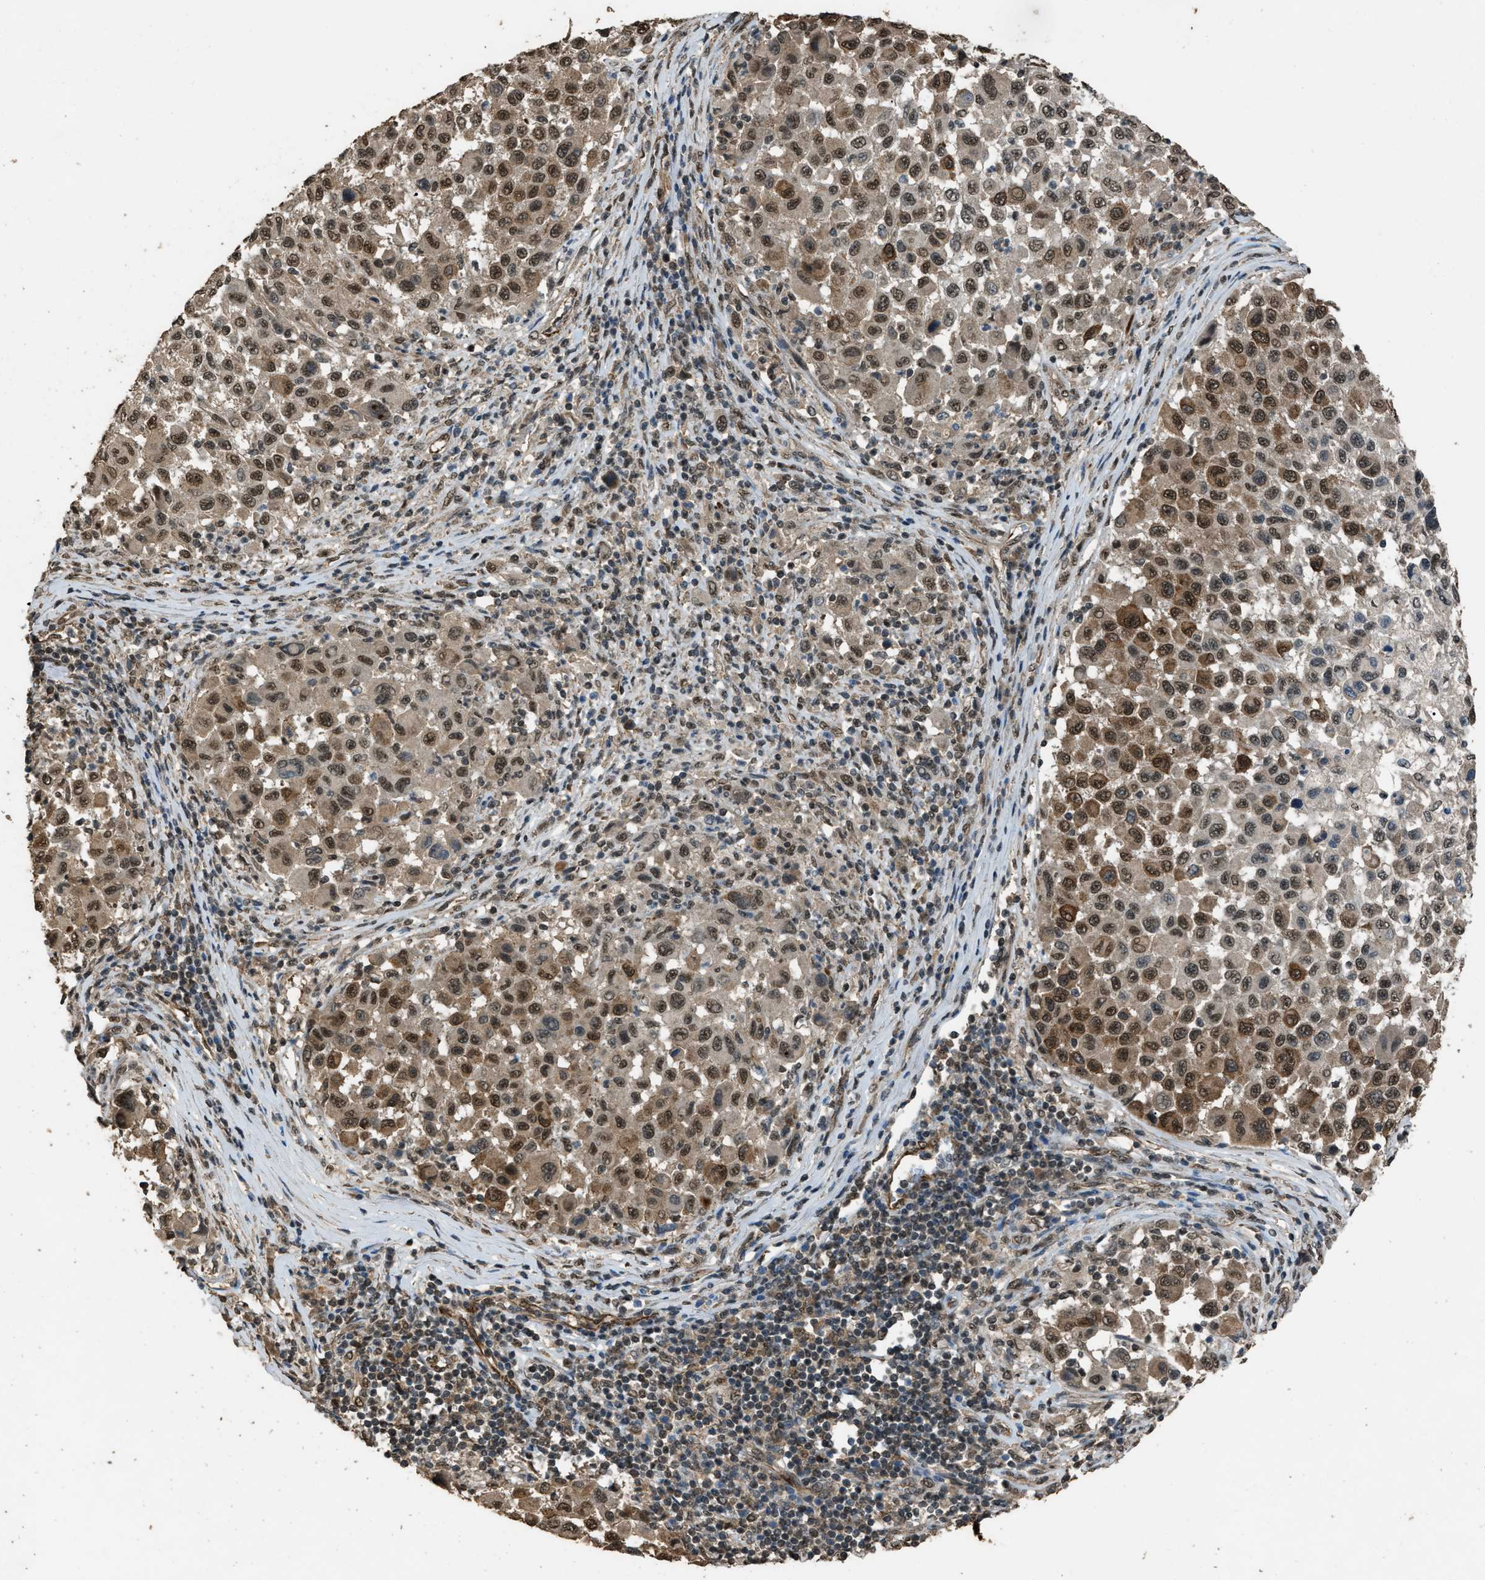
{"staining": {"intensity": "moderate", "quantity": ">75%", "location": "cytoplasmic/membranous,nuclear"}, "tissue": "melanoma", "cell_type": "Tumor cells", "image_type": "cancer", "snomed": [{"axis": "morphology", "description": "Malignant melanoma, Metastatic site"}, {"axis": "topography", "description": "Lymph node"}], "caption": "Tumor cells display medium levels of moderate cytoplasmic/membranous and nuclear staining in about >75% of cells in melanoma.", "gene": "SERTAD2", "patient": {"sex": "male", "age": 61}}